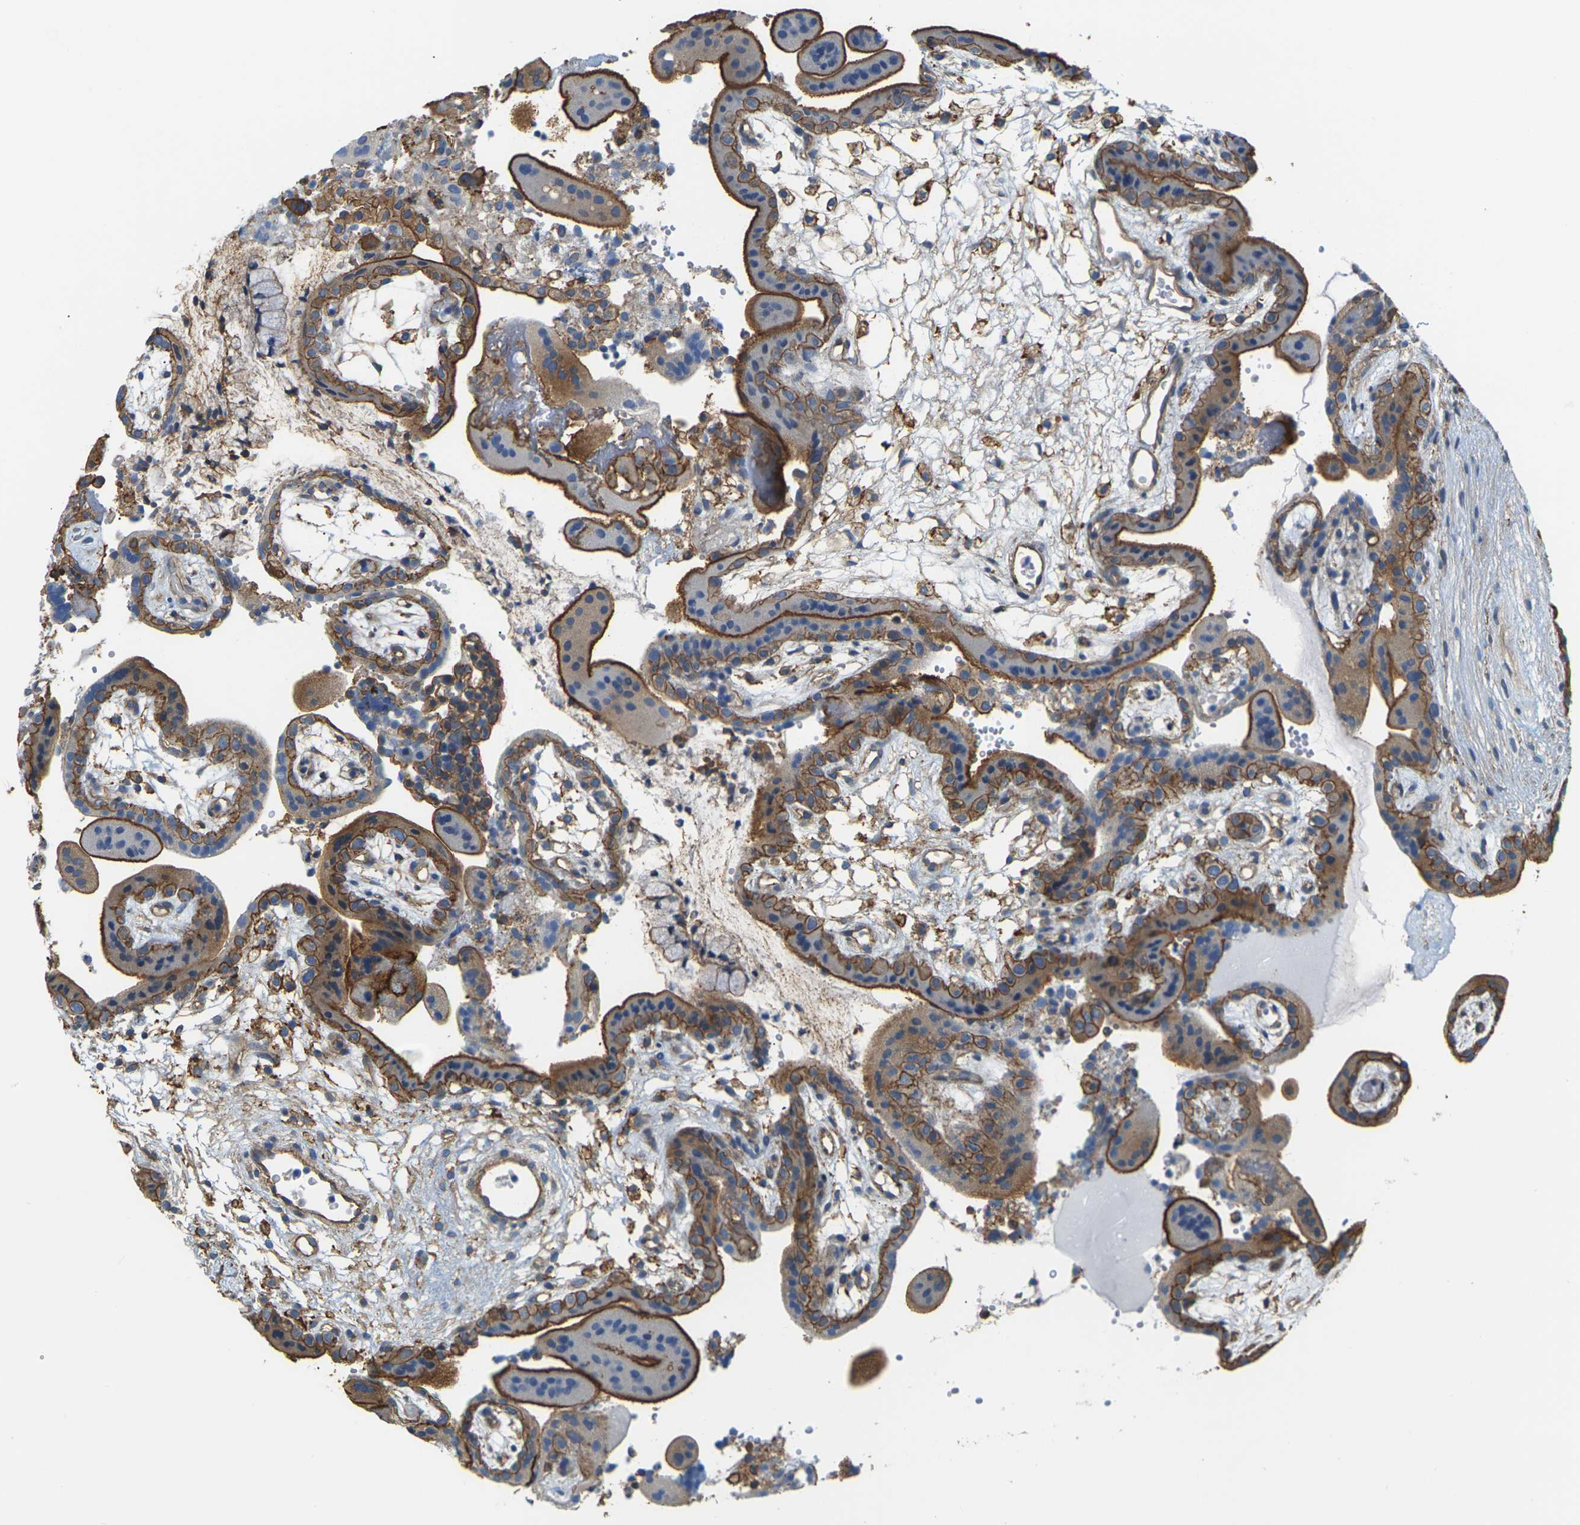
{"staining": {"intensity": "strong", "quantity": ">75%", "location": "cytoplasmic/membranous"}, "tissue": "placenta", "cell_type": "Trophoblastic cells", "image_type": "normal", "snomed": [{"axis": "morphology", "description": "Normal tissue, NOS"}, {"axis": "topography", "description": "Placenta"}], "caption": "Immunohistochemistry (IHC) micrograph of benign placenta: human placenta stained using immunohistochemistry displays high levels of strong protein expression localized specifically in the cytoplasmic/membranous of trophoblastic cells, appearing as a cytoplasmic/membranous brown color.", "gene": "IQGAP1", "patient": {"sex": "female", "age": 18}}